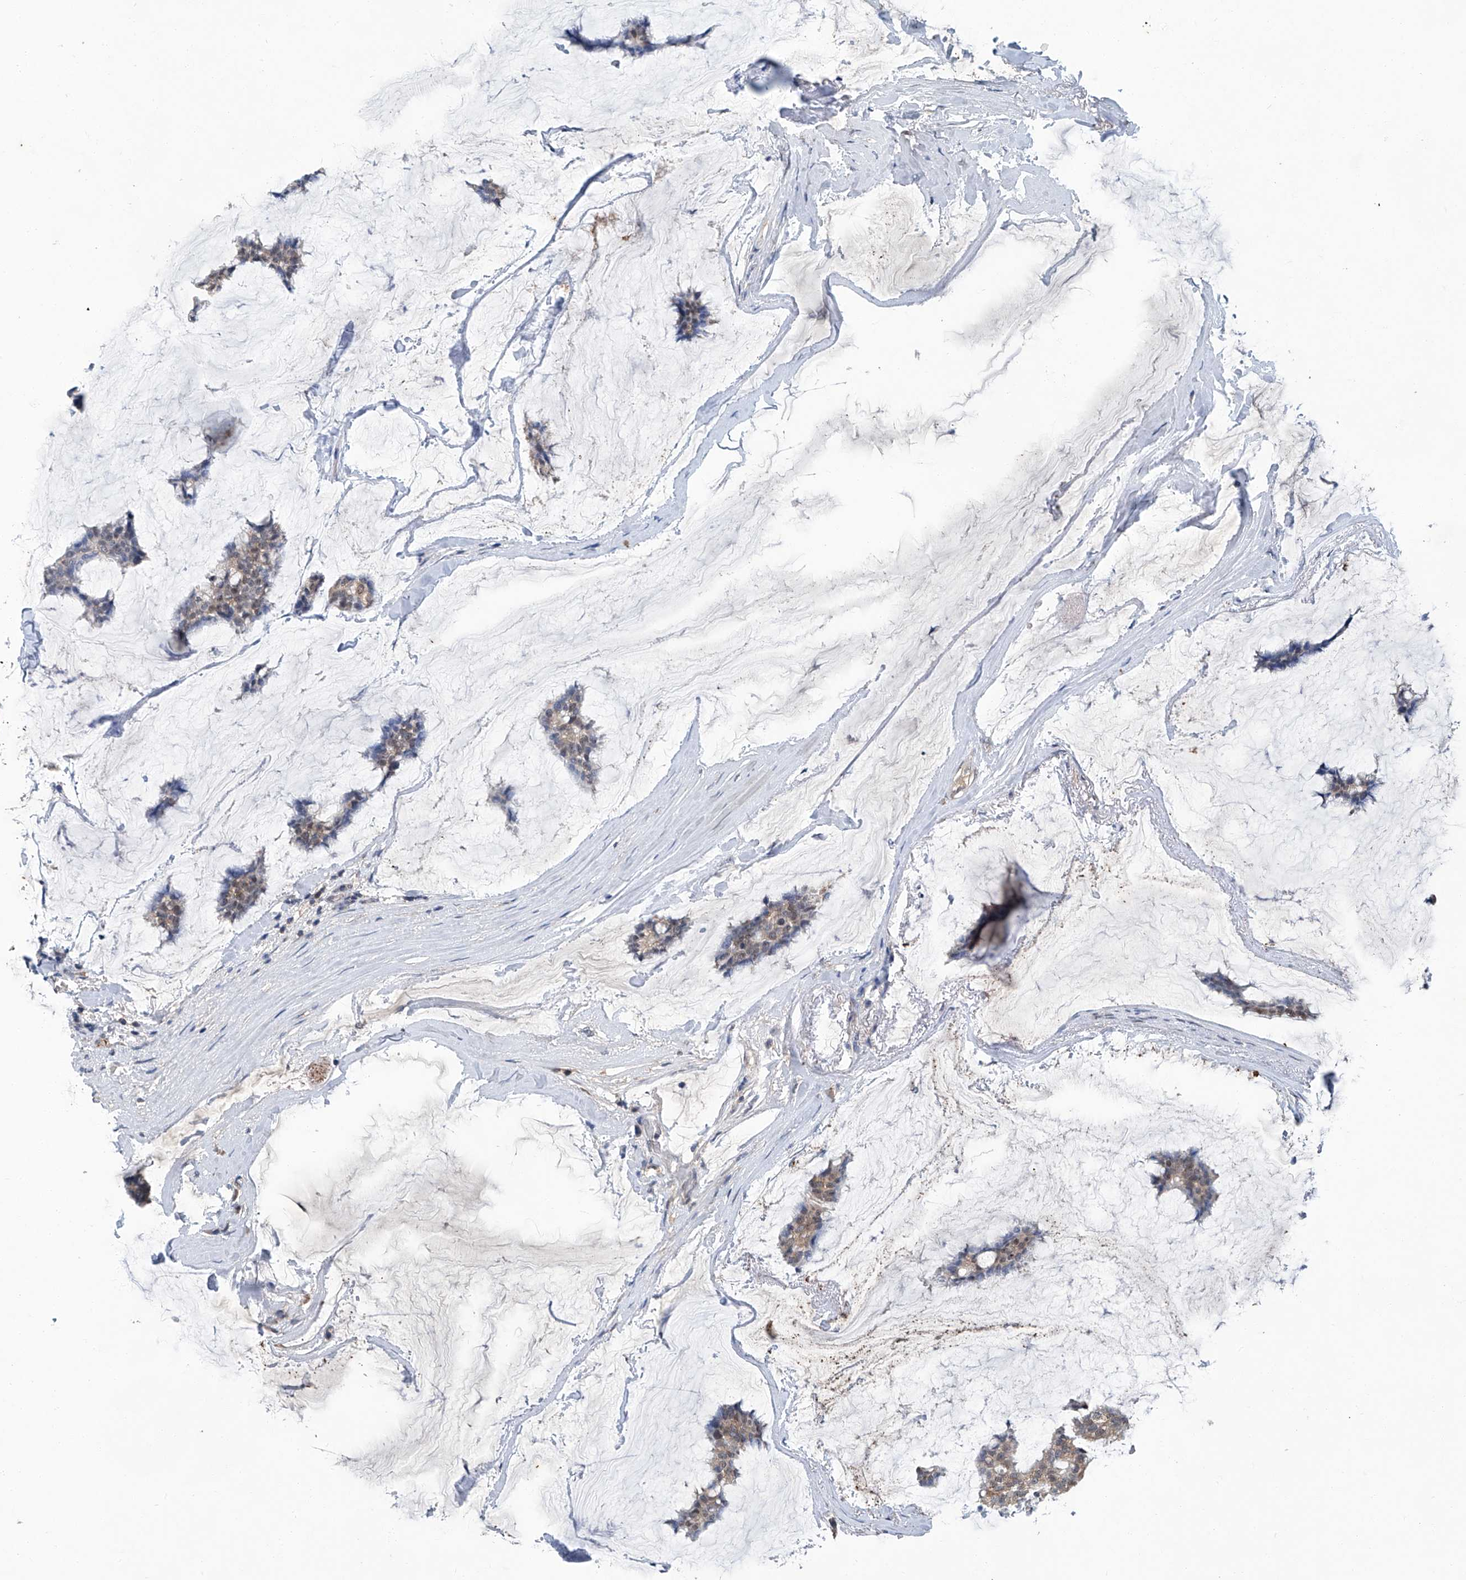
{"staining": {"intensity": "weak", "quantity": "<25%", "location": "cytoplasmic/membranous"}, "tissue": "breast cancer", "cell_type": "Tumor cells", "image_type": "cancer", "snomed": [{"axis": "morphology", "description": "Duct carcinoma"}, {"axis": "topography", "description": "Breast"}], "caption": "Immunohistochemistry (IHC) image of neoplastic tissue: breast infiltrating ductal carcinoma stained with DAB reveals no significant protein staining in tumor cells. (DAB (3,3'-diaminobenzidine) IHC with hematoxylin counter stain).", "gene": "CLK1", "patient": {"sex": "female", "age": 93}}